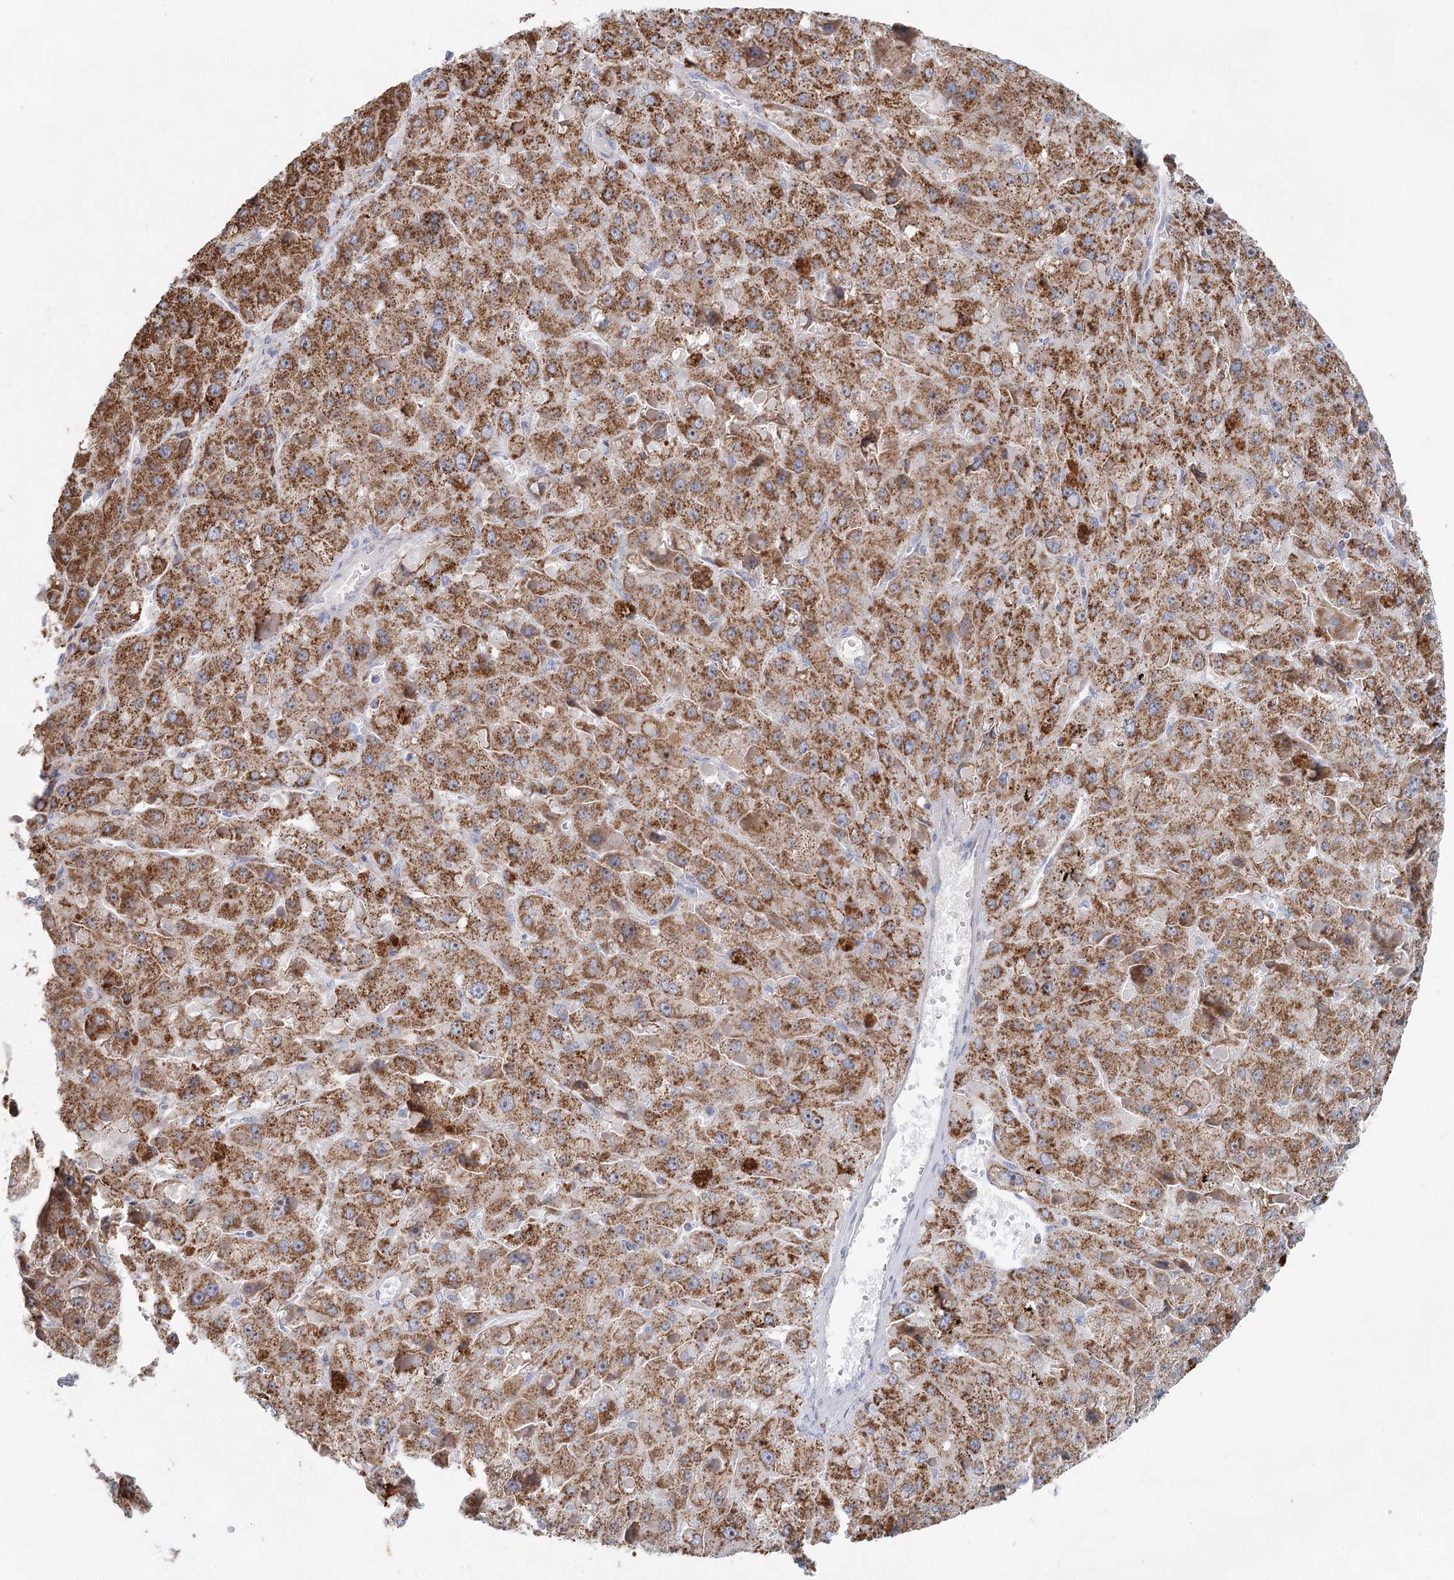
{"staining": {"intensity": "moderate", "quantity": ">75%", "location": "cytoplasmic/membranous"}, "tissue": "liver cancer", "cell_type": "Tumor cells", "image_type": "cancer", "snomed": [{"axis": "morphology", "description": "Carcinoma, Hepatocellular, NOS"}, {"axis": "topography", "description": "Liver"}], "caption": "The histopathology image demonstrates immunohistochemical staining of liver hepatocellular carcinoma. There is moderate cytoplasmic/membranous expression is appreciated in approximately >75% of tumor cells.", "gene": "XPO6", "patient": {"sex": "female", "age": 73}}